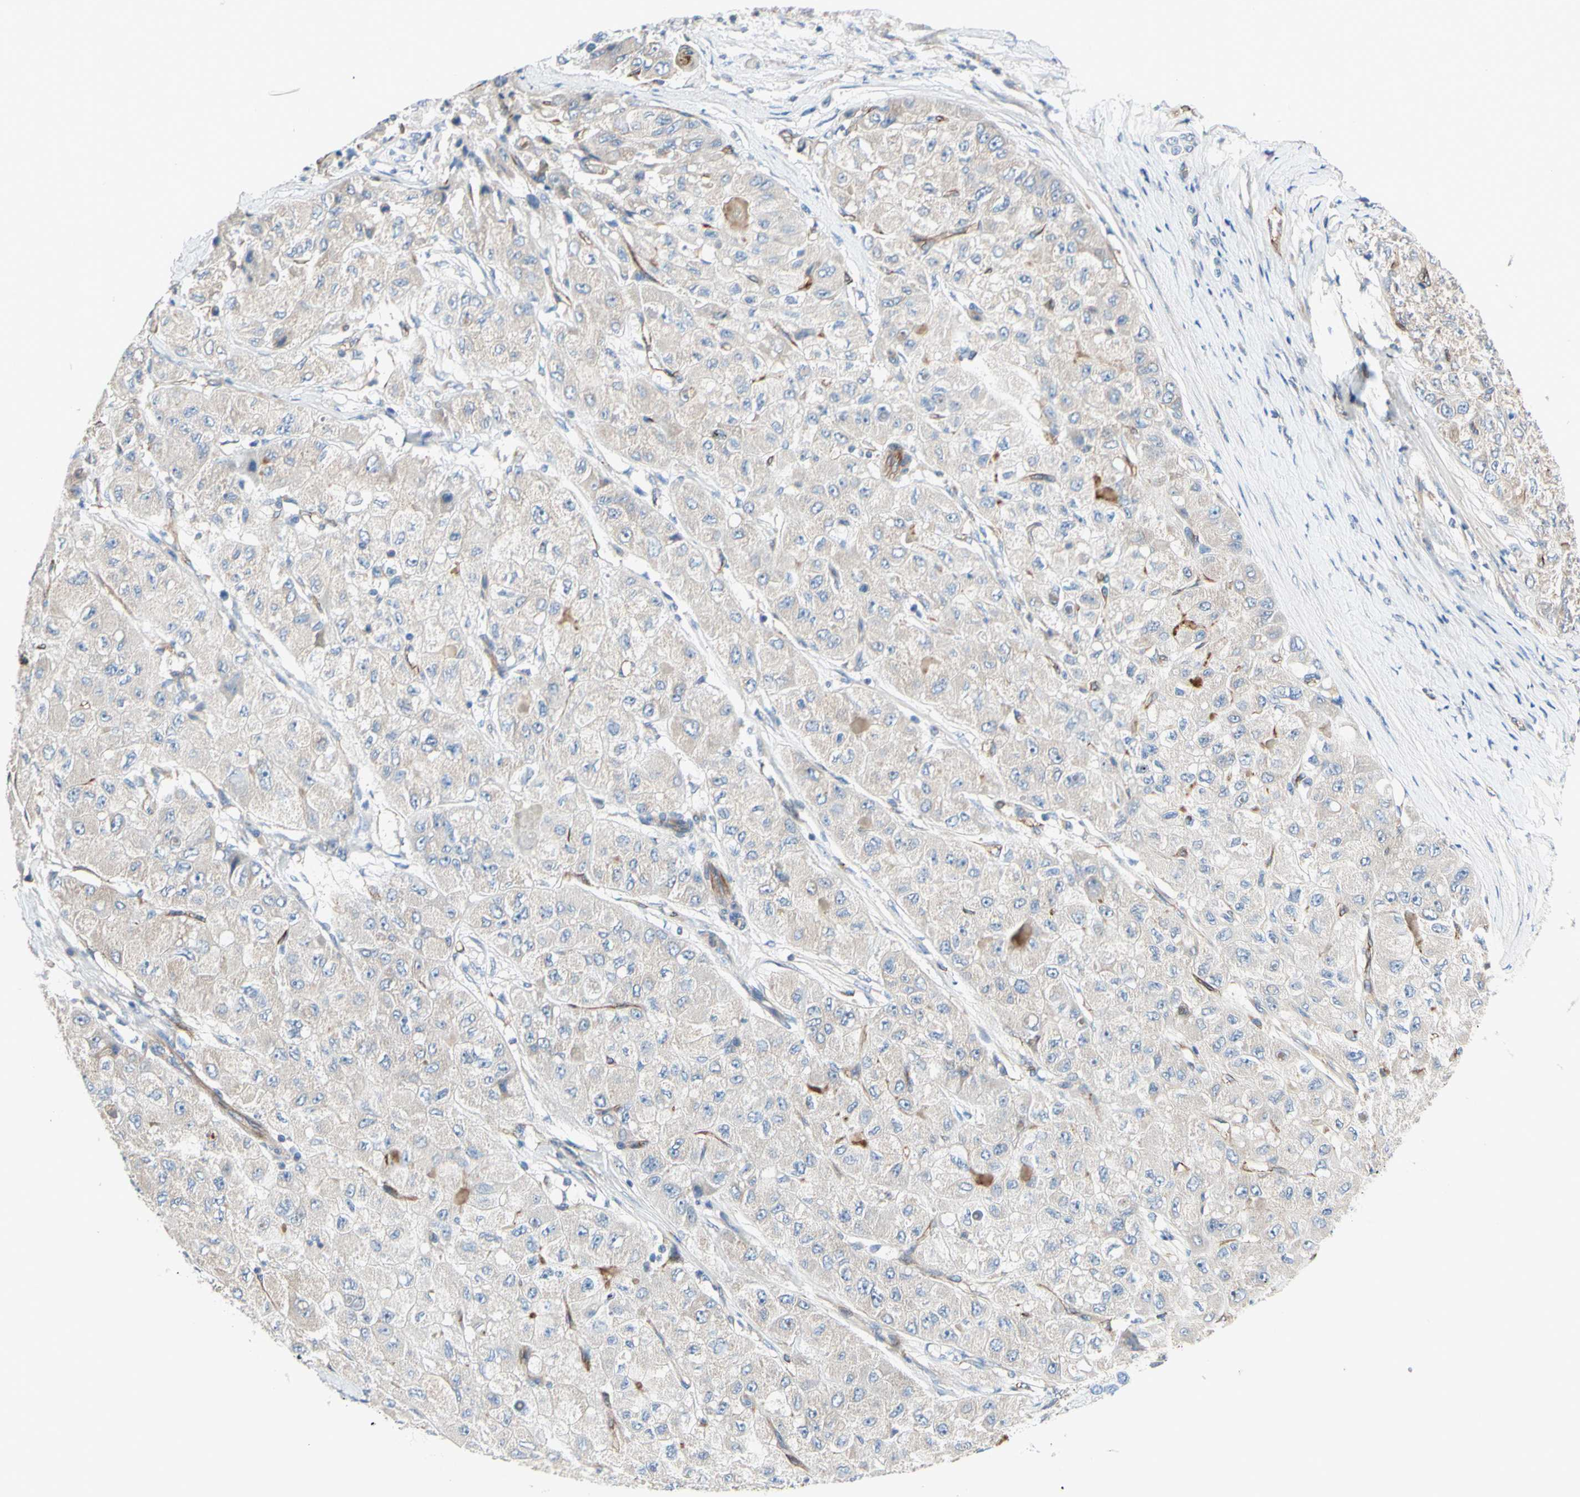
{"staining": {"intensity": "negative", "quantity": "none", "location": "none"}, "tissue": "liver cancer", "cell_type": "Tumor cells", "image_type": "cancer", "snomed": [{"axis": "morphology", "description": "Carcinoma, Hepatocellular, NOS"}, {"axis": "topography", "description": "Liver"}], "caption": "Immunohistochemistry (IHC) micrograph of hepatocellular carcinoma (liver) stained for a protein (brown), which displays no positivity in tumor cells.", "gene": "TRAF2", "patient": {"sex": "male", "age": 80}}